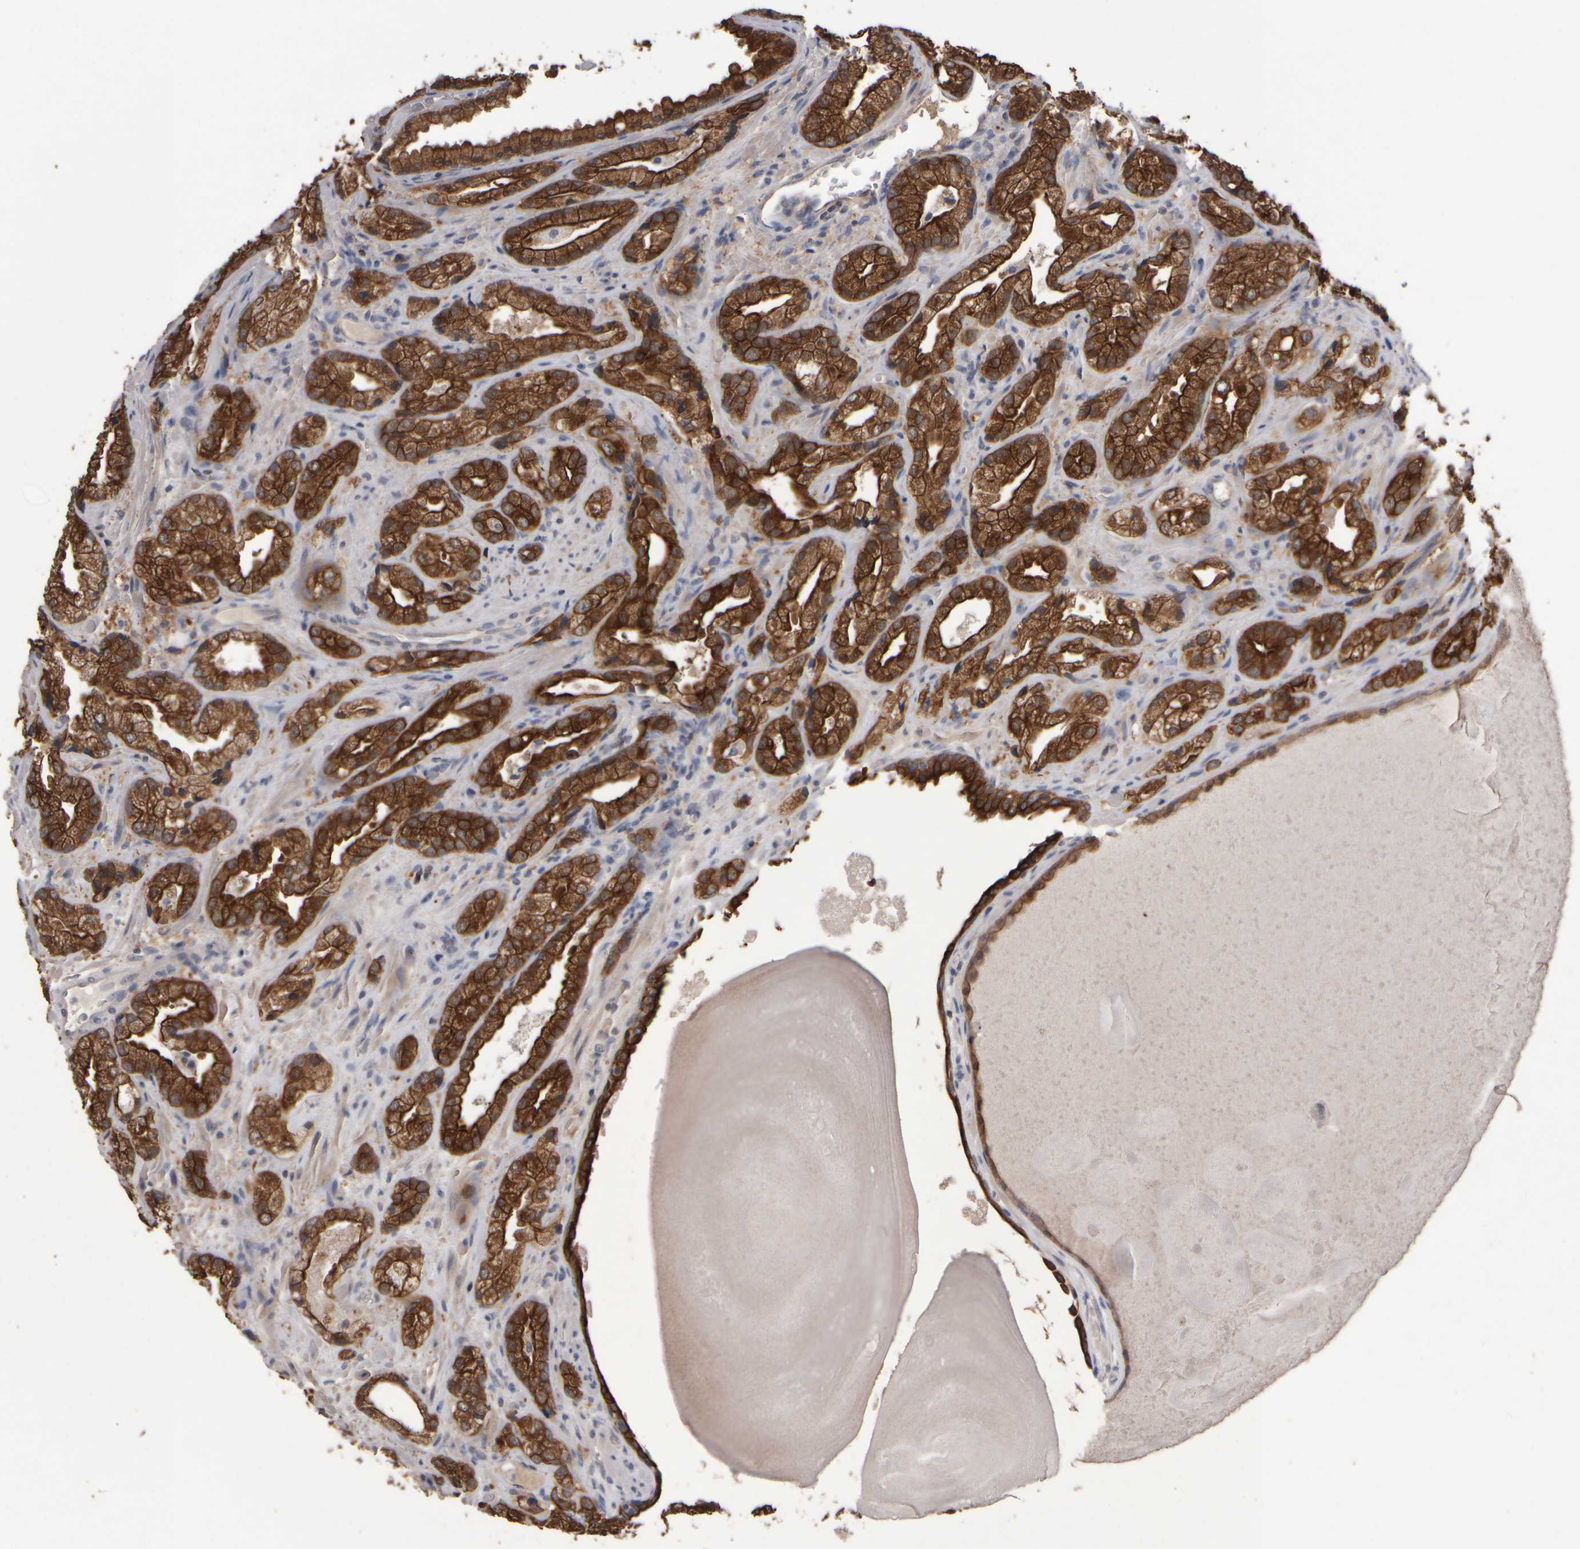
{"staining": {"intensity": "strong", "quantity": ">75%", "location": "cytoplasmic/membranous"}, "tissue": "prostate cancer", "cell_type": "Tumor cells", "image_type": "cancer", "snomed": [{"axis": "morphology", "description": "Adenocarcinoma, High grade"}, {"axis": "topography", "description": "Prostate"}], "caption": "This is an image of IHC staining of prostate cancer (high-grade adenocarcinoma), which shows strong staining in the cytoplasmic/membranous of tumor cells.", "gene": "EPHX2", "patient": {"sex": "male", "age": 63}}